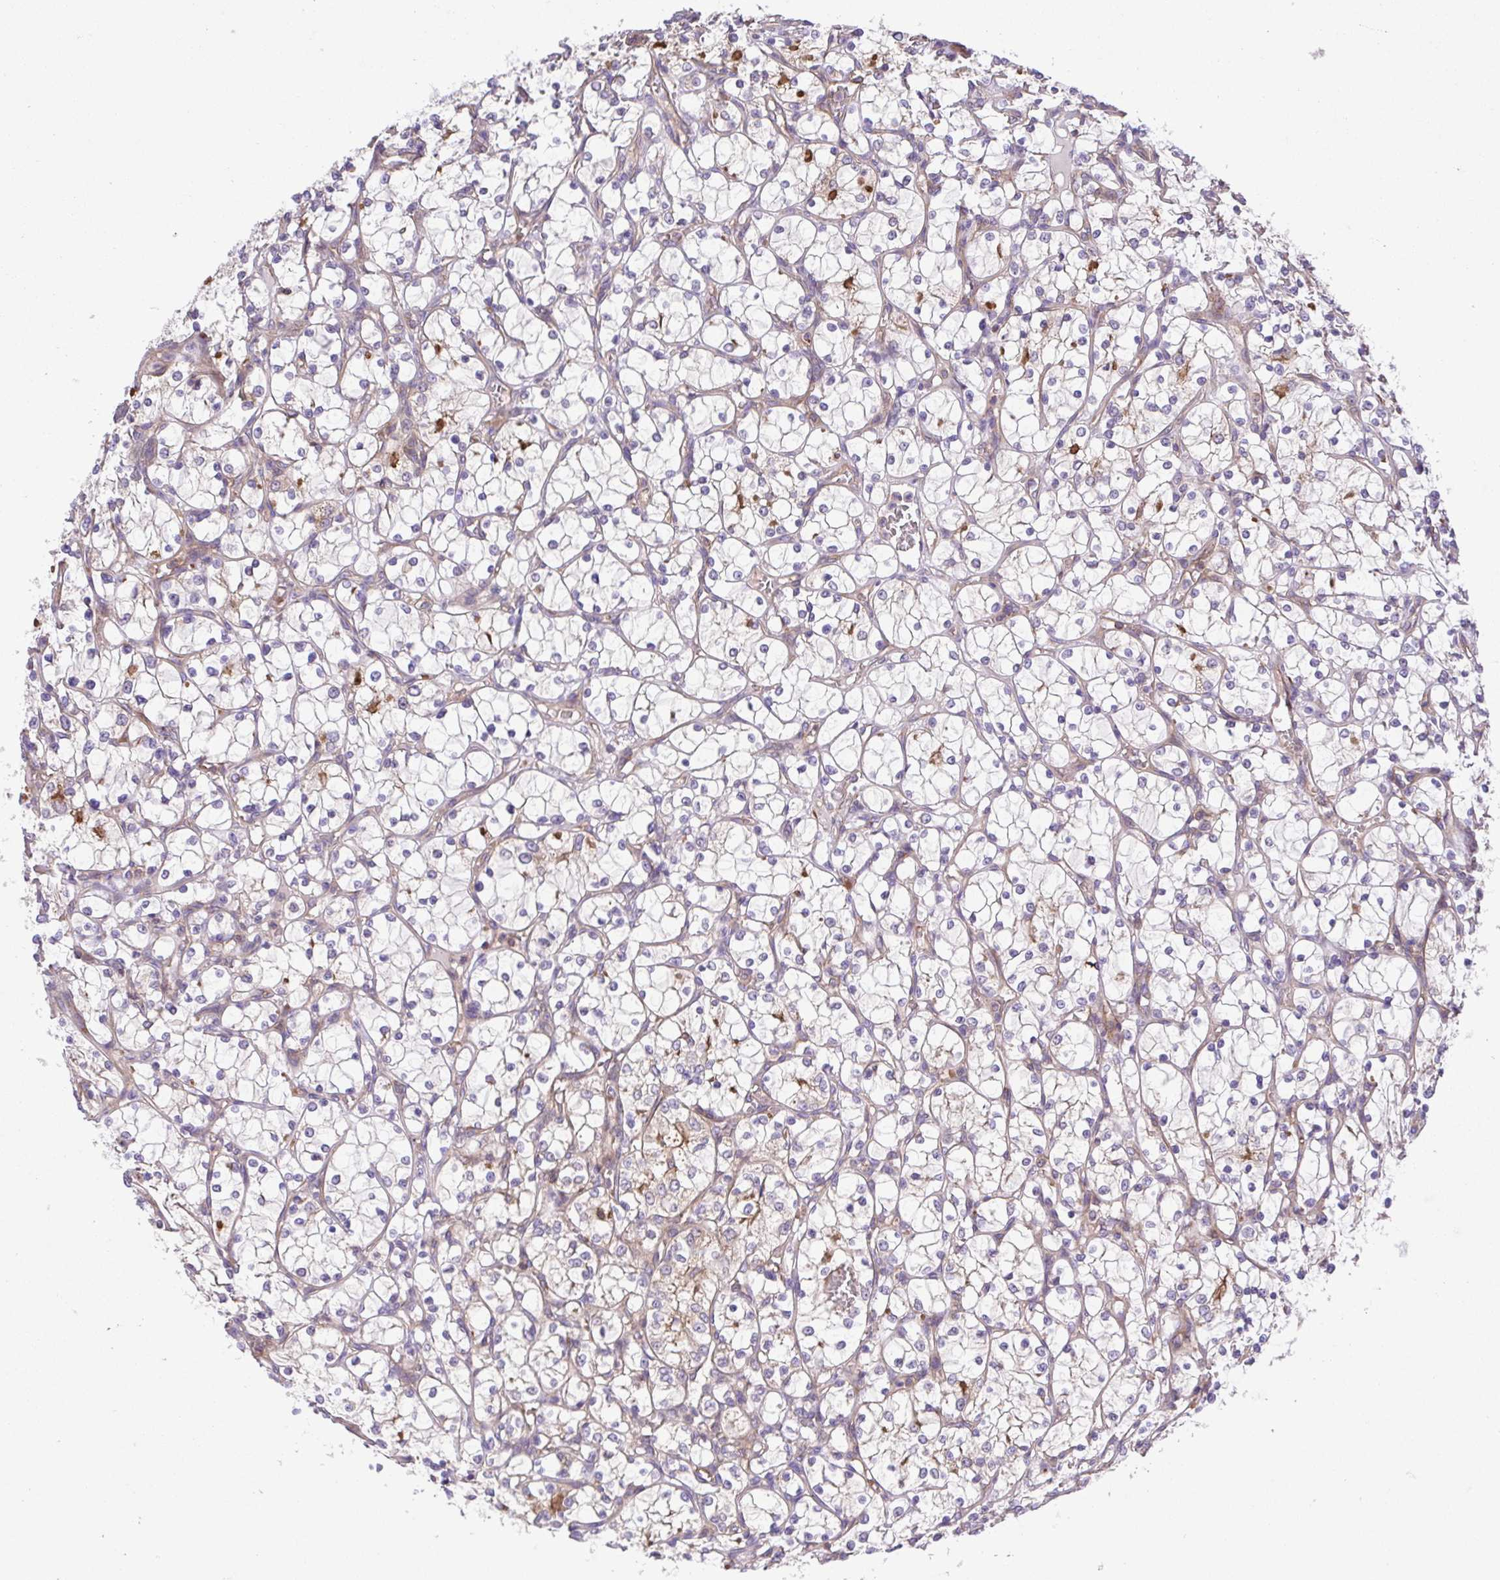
{"staining": {"intensity": "negative", "quantity": "none", "location": "none"}, "tissue": "renal cancer", "cell_type": "Tumor cells", "image_type": "cancer", "snomed": [{"axis": "morphology", "description": "Adenocarcinoma, NOS"}, {"axis": "topography", "description": "Kidney"}], "caption": "High magnification brightfield microscopy of renal adenocarcinoma stained with DAB (brown) and counterstained with hematoxylin (blue): tumor cells show no significant staining. The staining is performed using DAB (3,3'-diaminobenzidine) brown chromogen with nuclei counter-stained in using hematoxylin.", "gene": "IDE", "patient": {"sex": "female", "age": 69}}